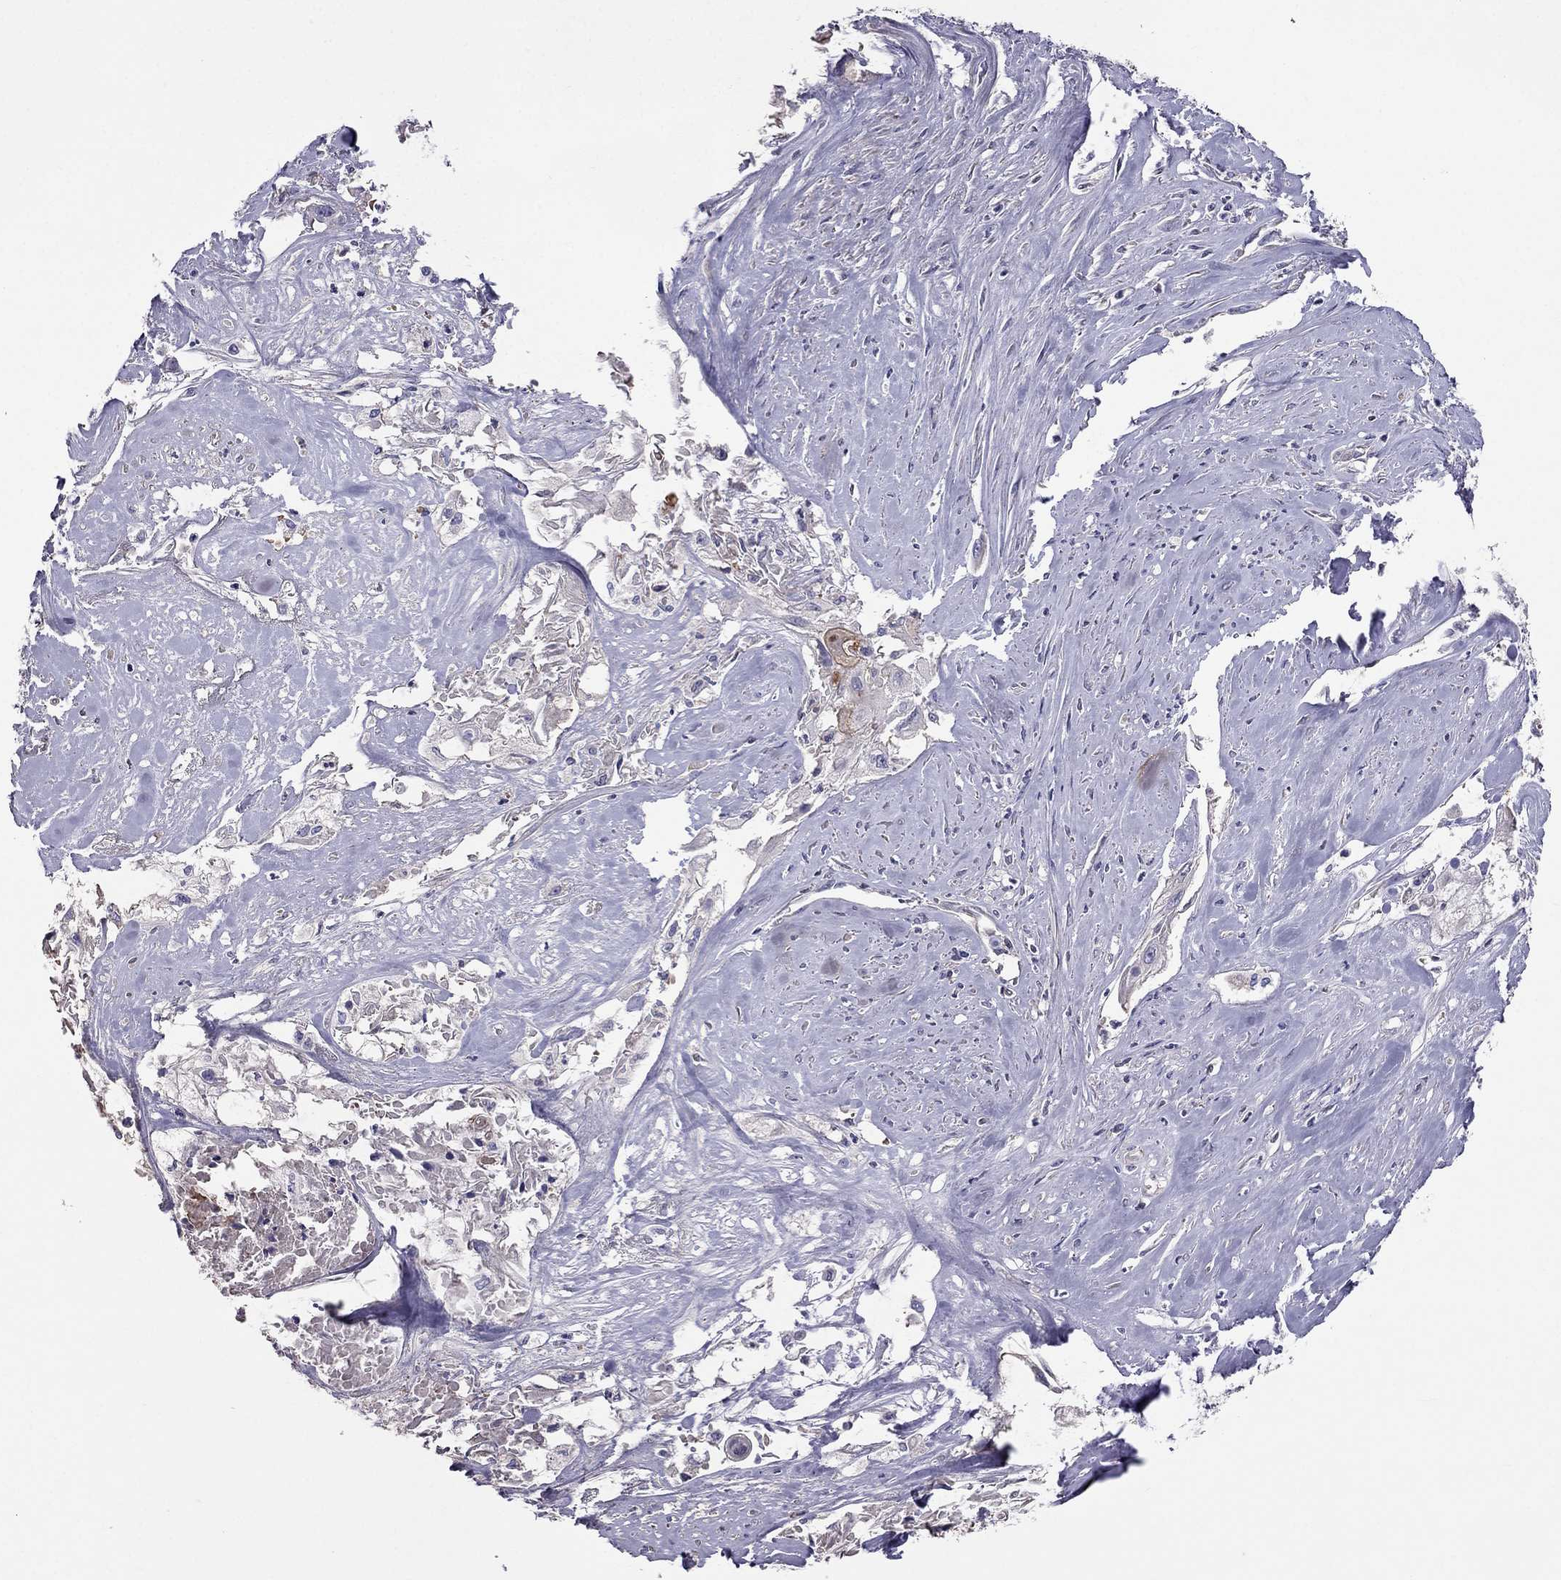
{"staining": {"intensity": "moderate", "quantity": "<25%", "location": "cytoplasmic/membranous"}, "tissue": "cervical cancer", "cell_type": "Tumor cells", "image_type": "cancer", "snomed": [{"axis": "morphology", "description": "Squamous cell carcinoma, NOS"}, {"axis": "topography", "description": "Cervix"}], "caption": "Moderate cytoplasmic/membranous positivity for a protein is identified in approximately <25% of tumor cells of squamous cell carcinoma (cervical) using immunohistochemistry.", "gene": "TBC1D21", "patient": {"sex": "female", "age": 49}}